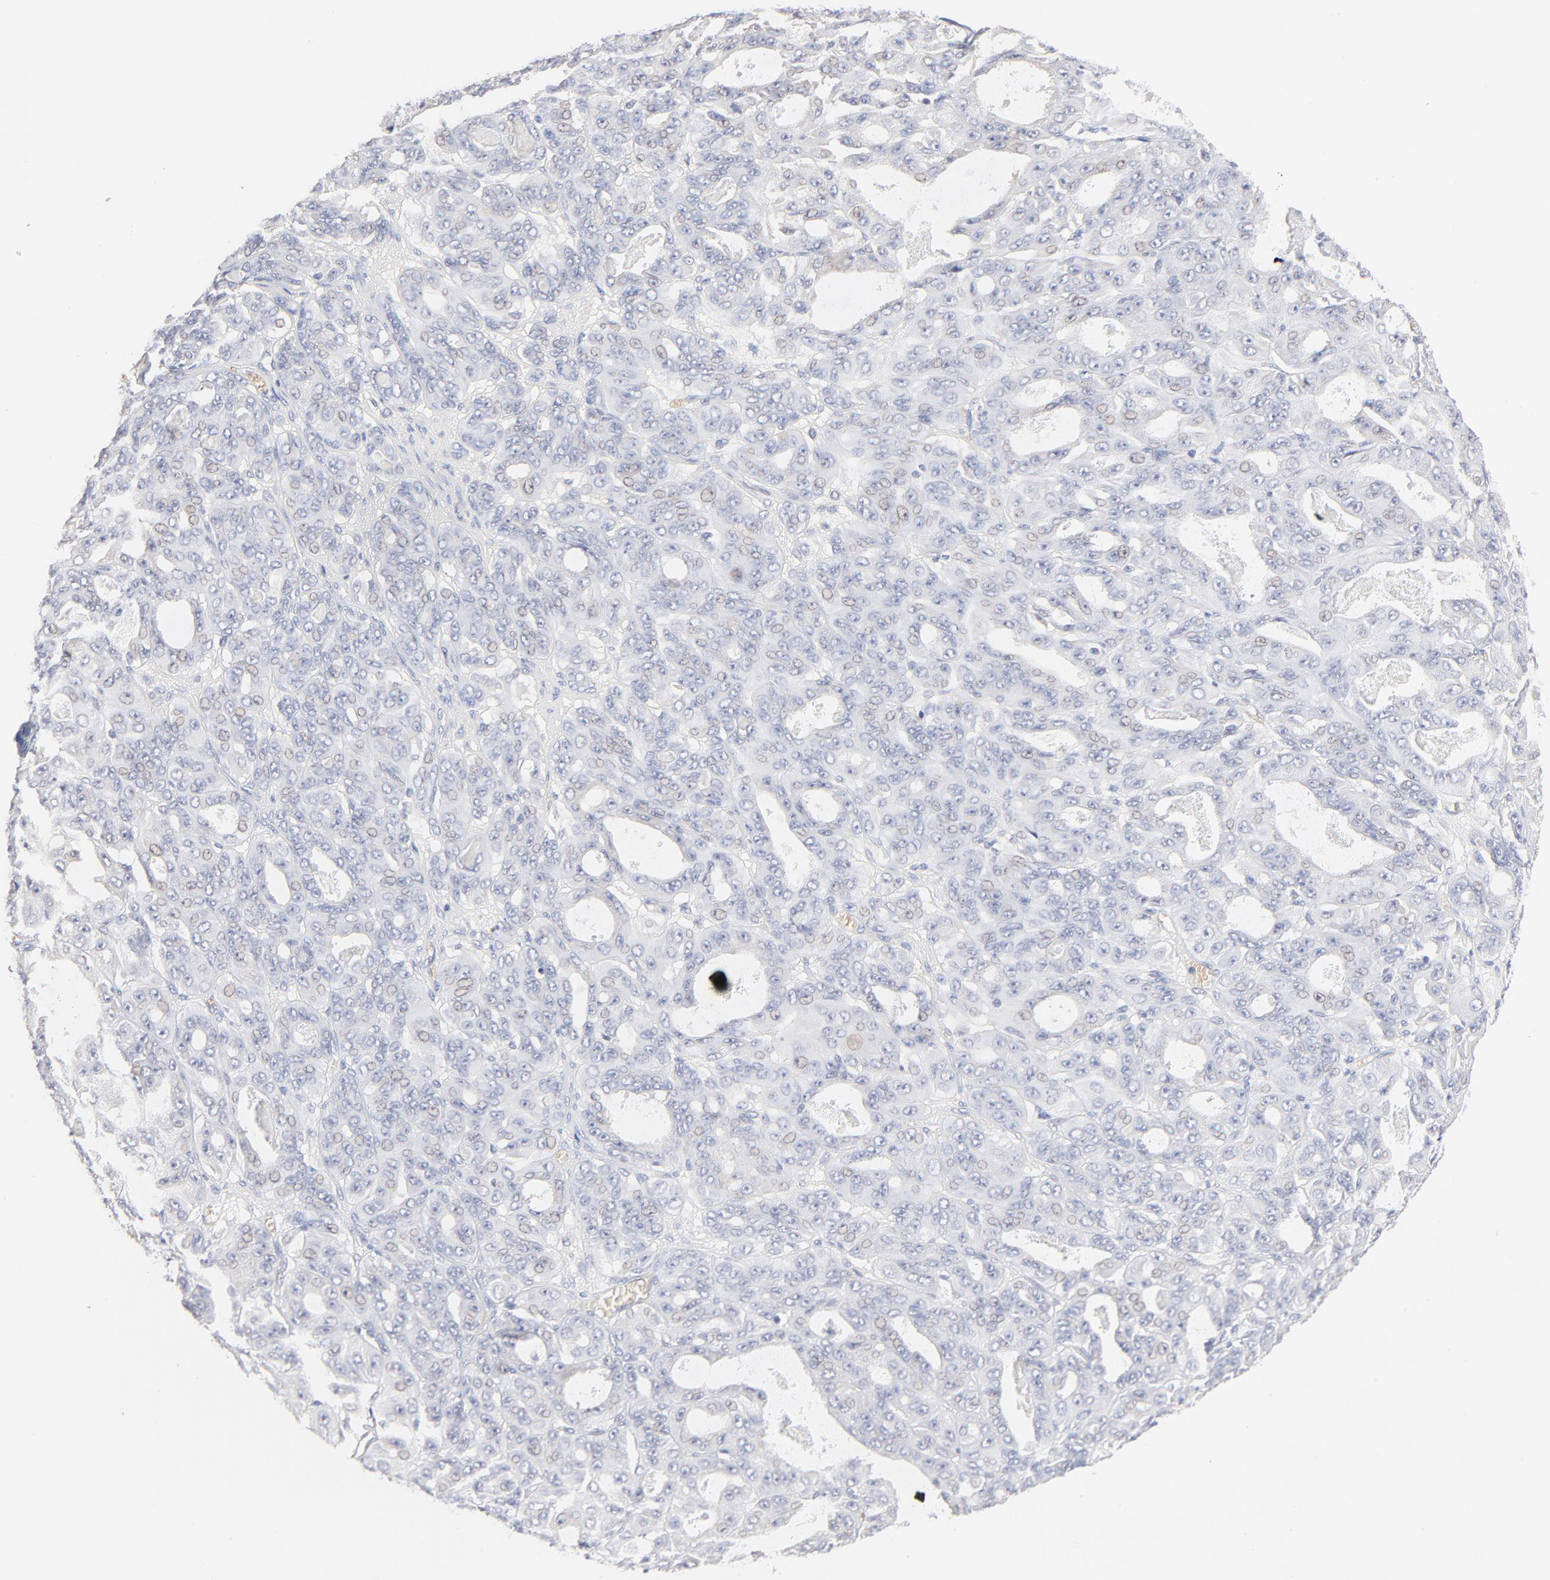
{"staining": {"intensity": "negative", "quantity": "none", "location": "none"}, "tissue": "ovarian cancer", "cell_type": "Tumor cells", "image_type": "cancer", "snomed": [{"axis": "morphology", "description": "Carcinoma, endometroid"}, {"axis": "topography", "description": "Ovary"}], "caption": "A photomicrograph of endometroid carcinoma (ovarian) stained for a protein demonstrates no brown staining in tumor cells.", "gene": "SPTB", "patient": {"sex": "female", "age": 61}}